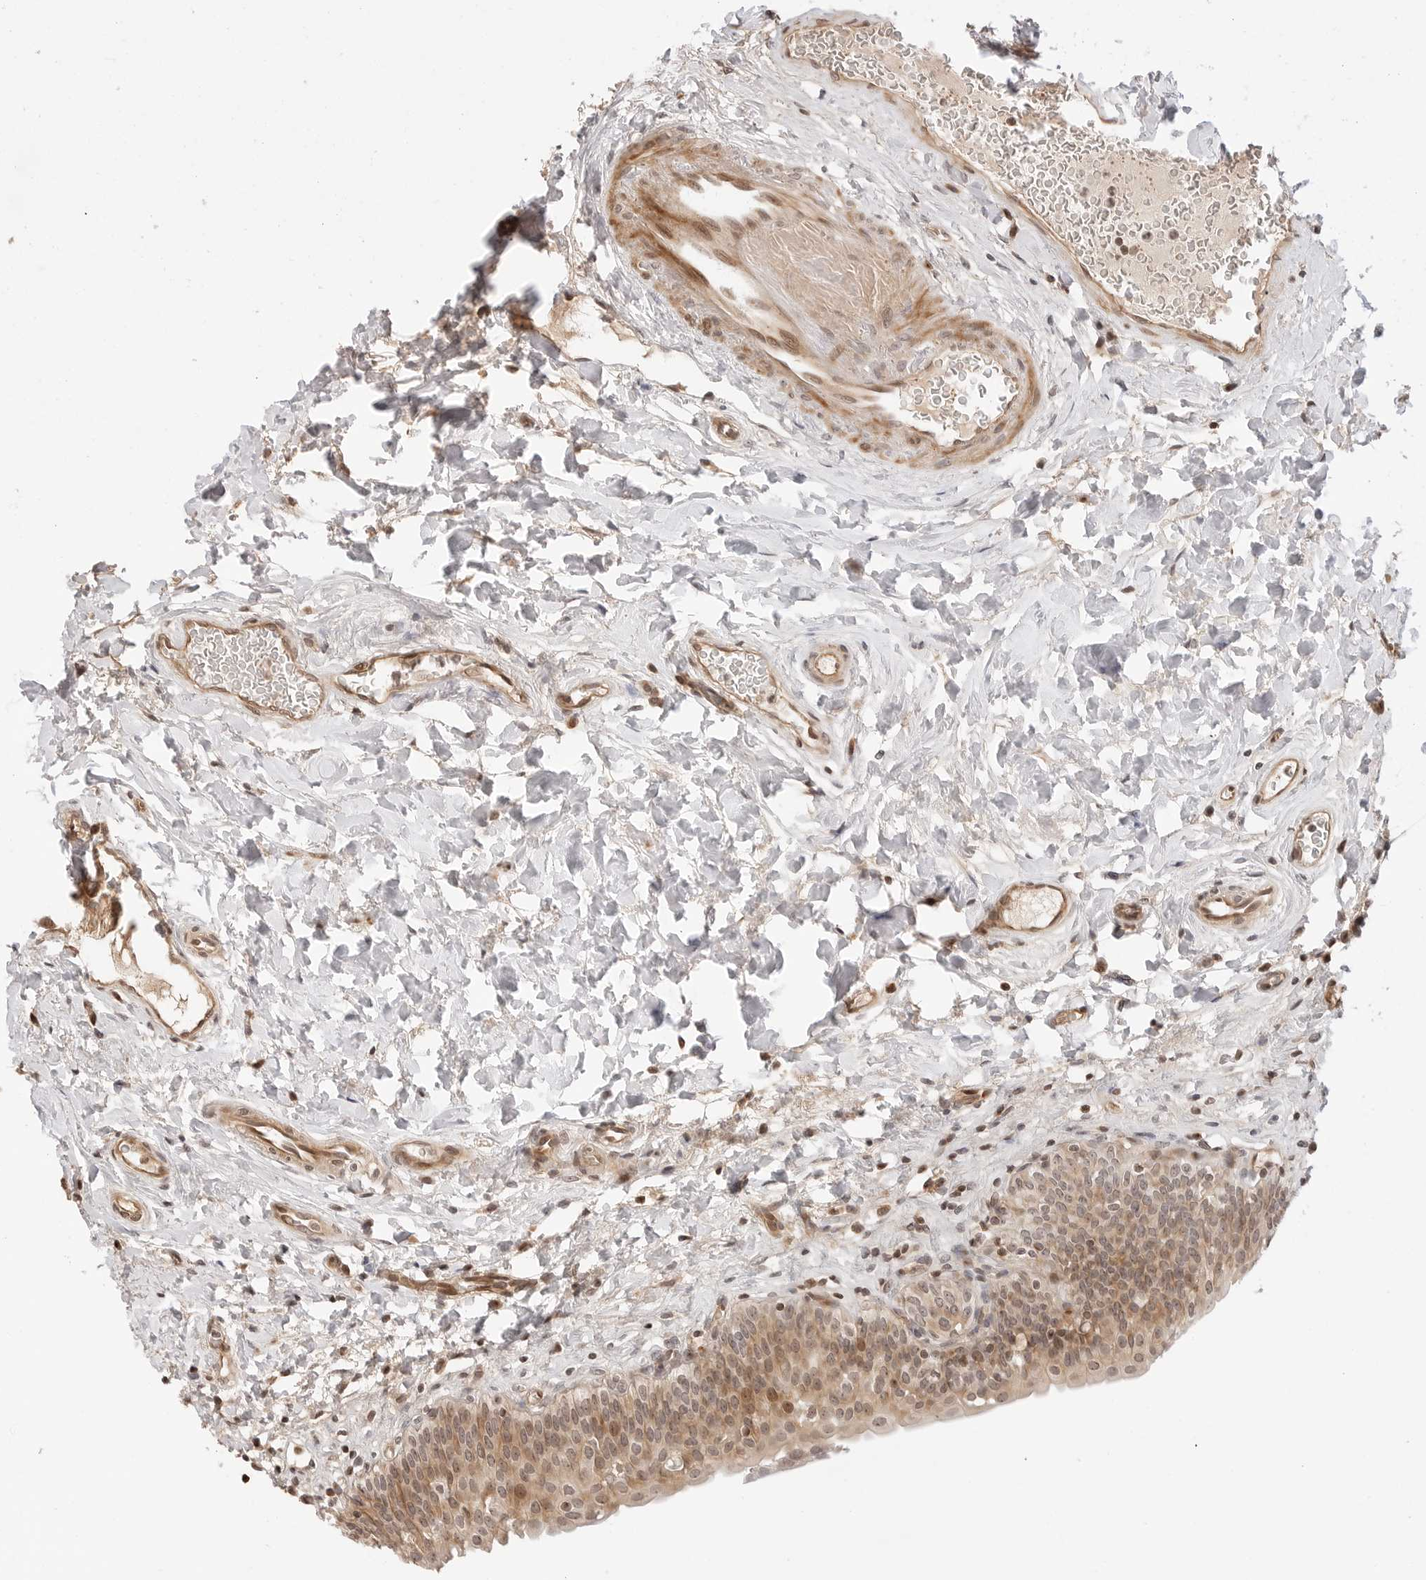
{"staining": {"intensity": "moderate", "quantity": "25%-75%", "location": "cytoplasmic/membranous,nuclear"}, "tissue": "urinary bladder", "cell_type": "Urothelial cells", "image_type": "normal", "snomed": [{"axis": "morphology", "description": "Normal tissue, NOS"}, {"axis": "topography", "description": "Urinary bladder"}], "caption": "Brown immunohistochemical staining in unremarkable urinary bladder displays moderate cytoplasmic/membranous,nuclear expression in about 25%-75% of urothelial cells.", "gene": "GEM", "patient": {"sex": "male", "age": 83}}